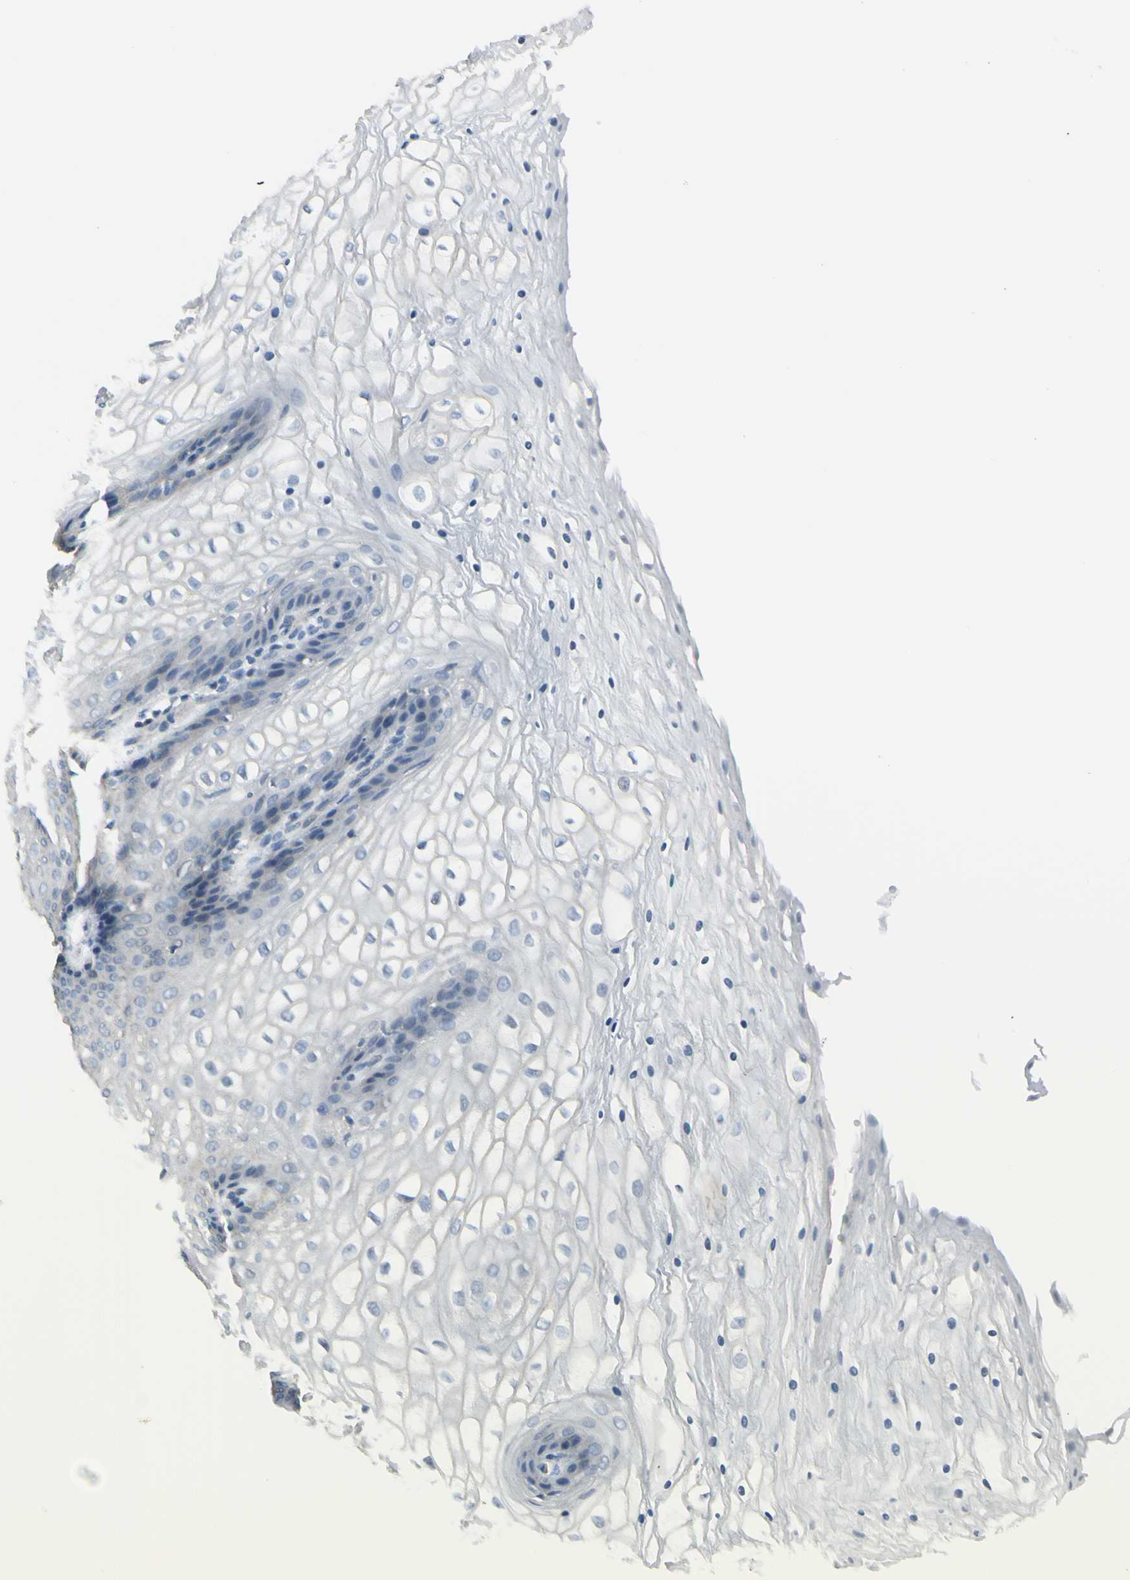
{"staining": {"intensity": "negative", "quantity": "none", "location": "none"}, "tissue": "vagina", "cell_type": "Squamous epithelial cells", "image_type": "normal", "snomed": [{"axis": "morphology", "description": "Normal tissue, NOS"}, {"axis": "topography", "description": "Vagina"}], "caption": "IHC micrograph of normal vagina: human vagina stained with DAB (3,3'-diaminobenzidine) exhibits no significant protein positivity in squamous epithelial cells.", "gene": "ASB9", "patient": {"sex": "female", "age": 34}}